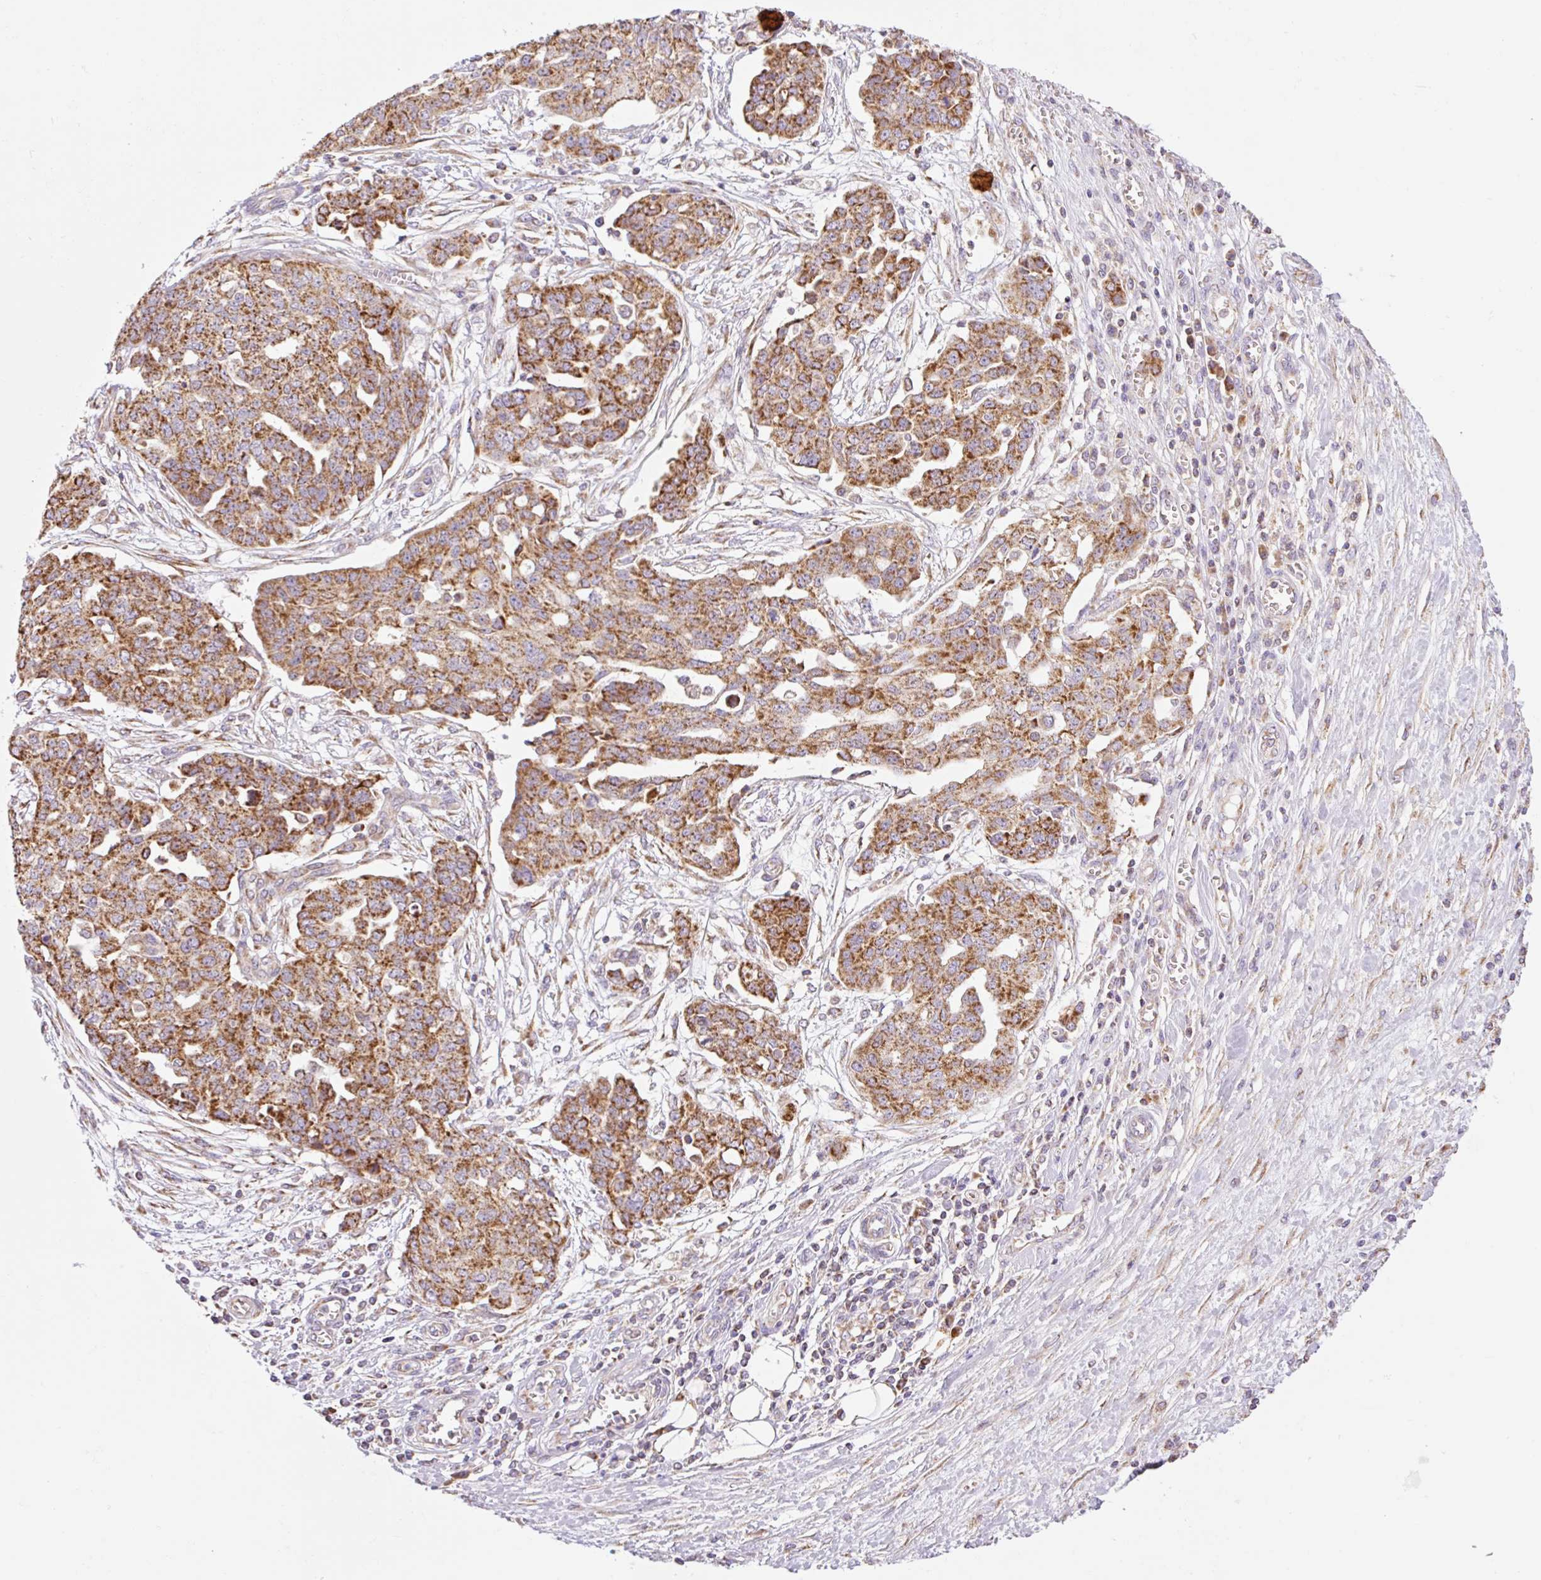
{"staining": {"intensity": "strong", "quantity": ">75%", "location": "cytoplasmic/membranous"}, "tissue": "ovarian cancer", "cell_type": "Tumor cells", "image_type": "cancer", "snomed": [{"axis": "morphology", "description": "Cystadenocarcinoma, serous, NOS"}, {"axis": "topography", "description": "Soft tissue"}, {"axis": "topography", "description": "Ovary"}], "caption": "Human ovarian cancer stained with a protein marker demonstrates strong staining in tumor cells.", "gene": "GOSR2", "patient": {"sex": "female", "age": 57}}